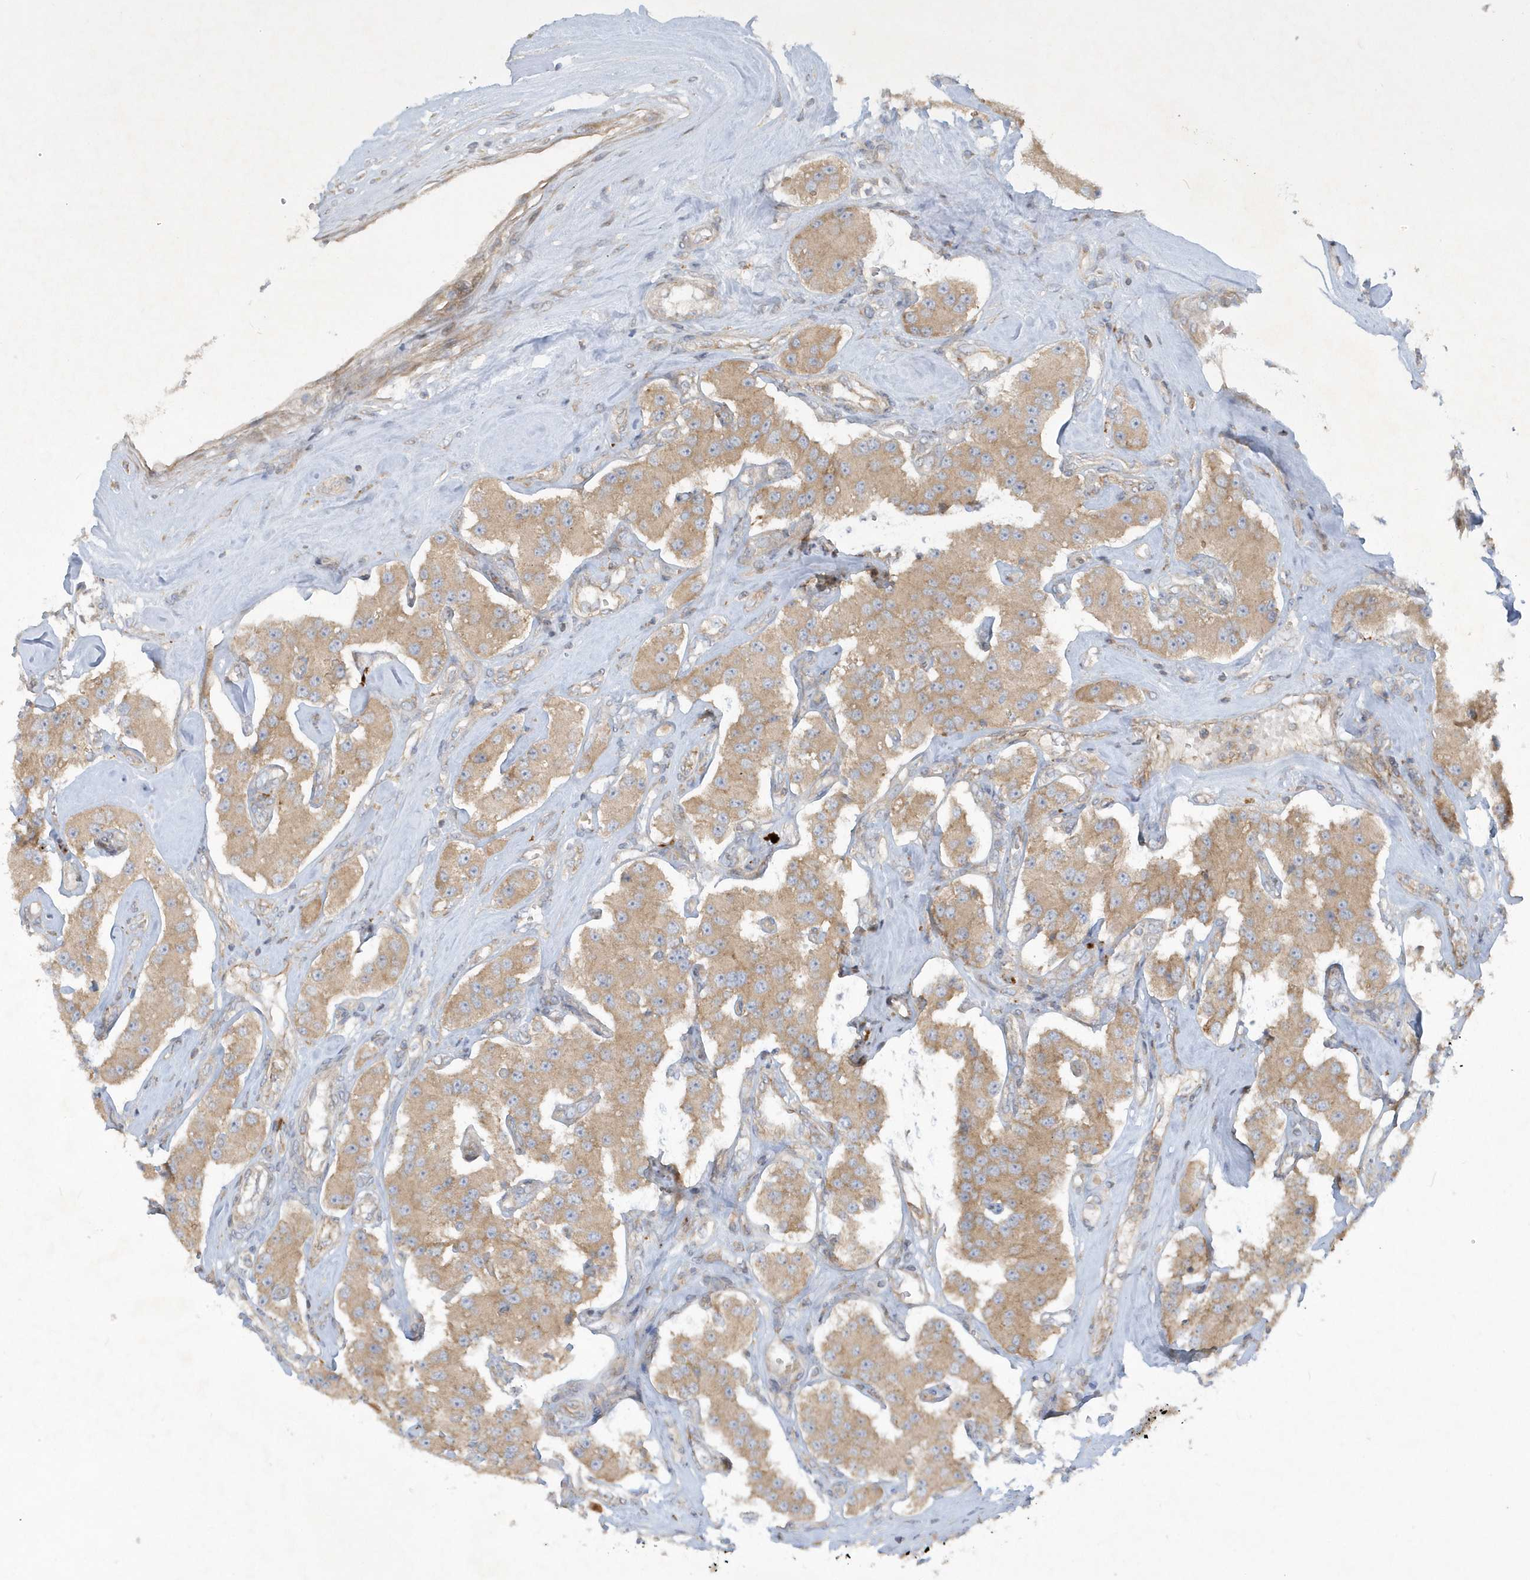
{"staining": {"intensity": "weak", "quantity": ">75%", "location": "cytoplasmic/membranous"}, "tissue": "carcinoid", "cell_type": "Tumor cells", "image_type": "cancer", "snomed": [{"axis": "morphology", "description": "Carcinoid, malignant, NOS"}, {"axis": "topography", "description": "Pancreas"}], "caption": "DAB (3,3'-diaminobenzidine) immunohistochemical staining of malignant carcinoid demonstrates weak cytoplasmic/membranous protein expression in approximately >75% of tumor cells. (DAB IHC with brightfield microscopy, high magnification).", "gene": "CNOT10", "patient": {"sex": "male", "age": 41}}